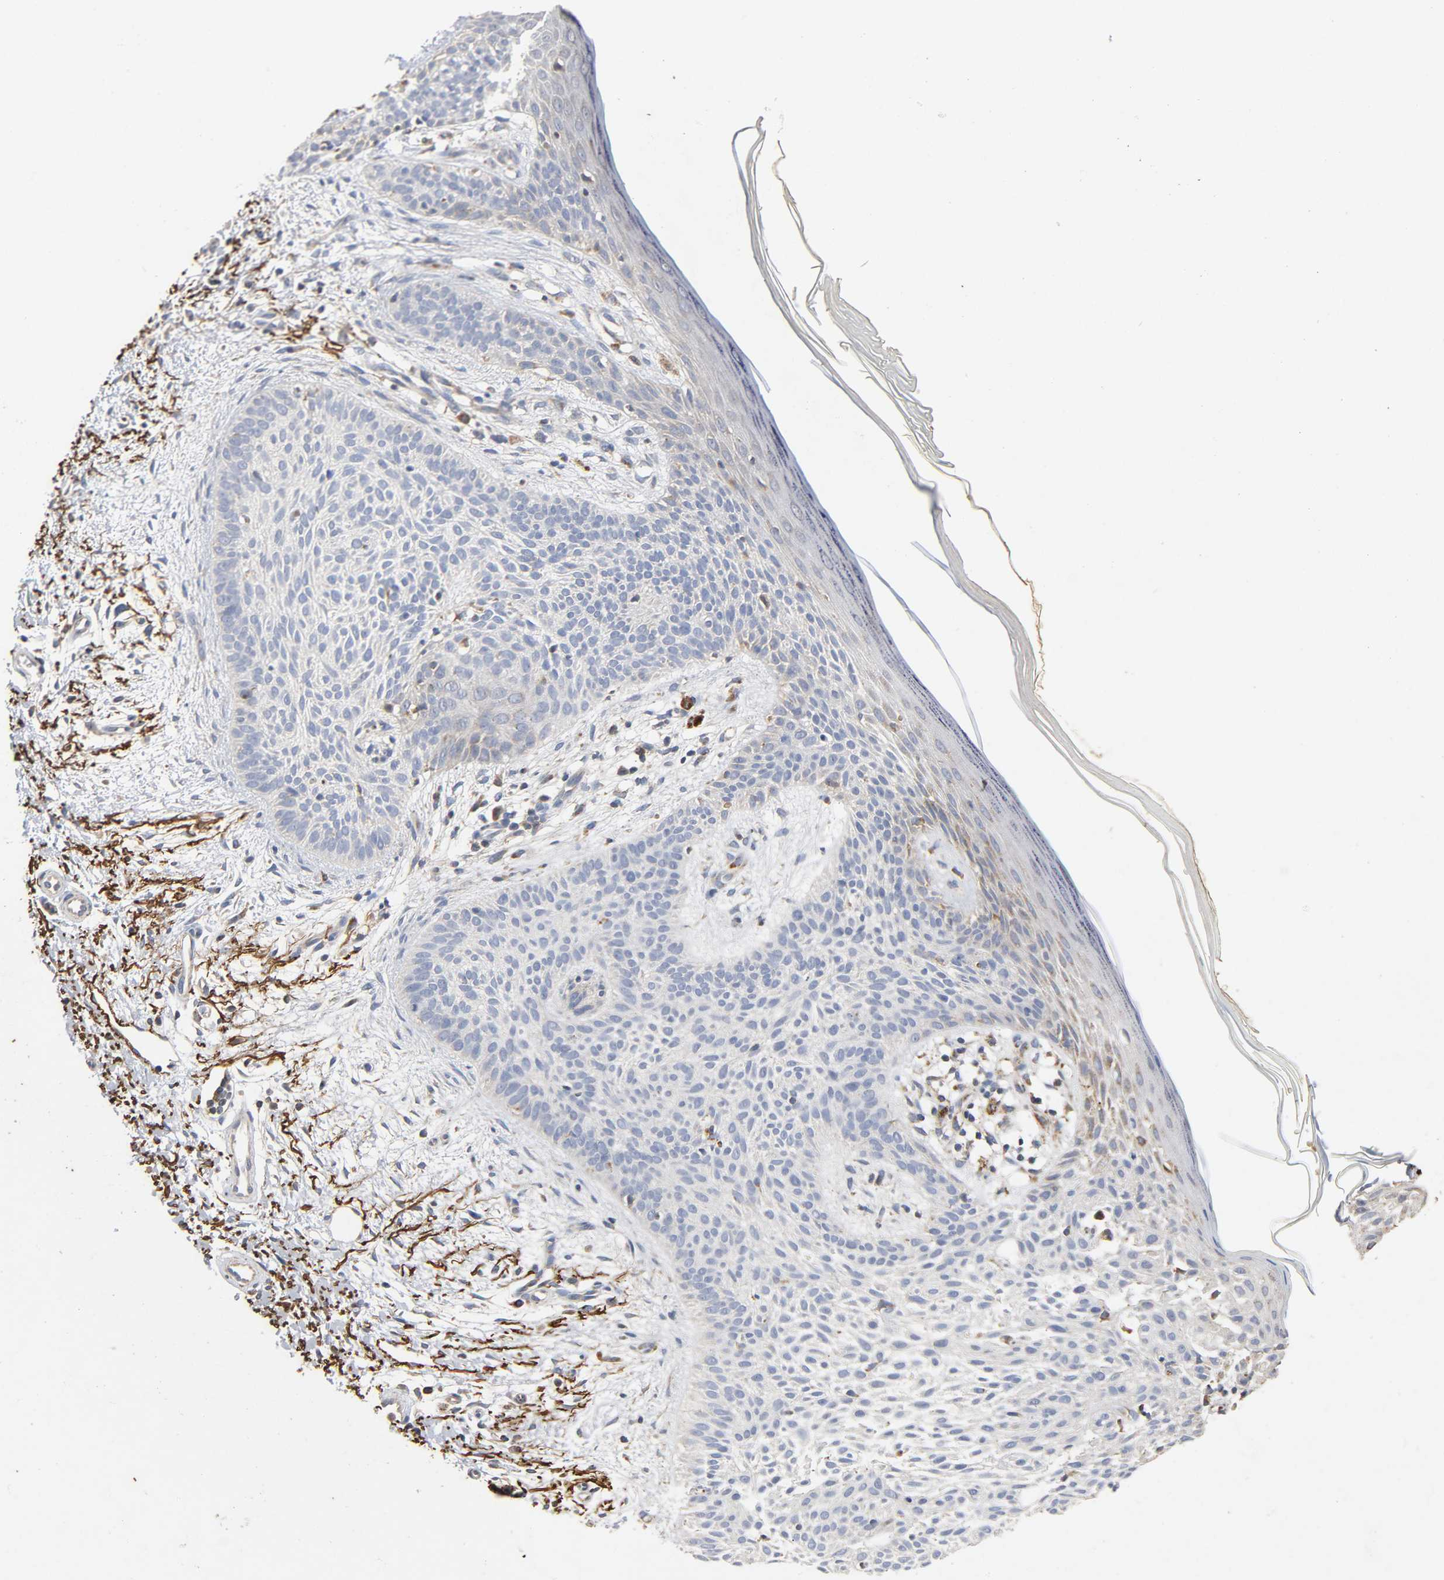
{"staining": {"intensity": "negative", "quantity": "none", "location": "none"}, "tissue": "skin cancer", "cell_type": "Tumor cells", "image_type": "cancer", "snomed": [{"axis": "morphology", "description": "Normal tissue, NOS"}, {"axis": "morphology", "description": "Basal cell carcinoma"}, {"axis": "topography", "description": "Skin"}], "caption": "Immunohistochemistry micrograph of human skin cancer (basal cell carcinoma) stained for a protein (brown), which shows no expression in tumor cells.", "gene": "NDUFS3", "patient": {"sex": "female", "age": 69}}